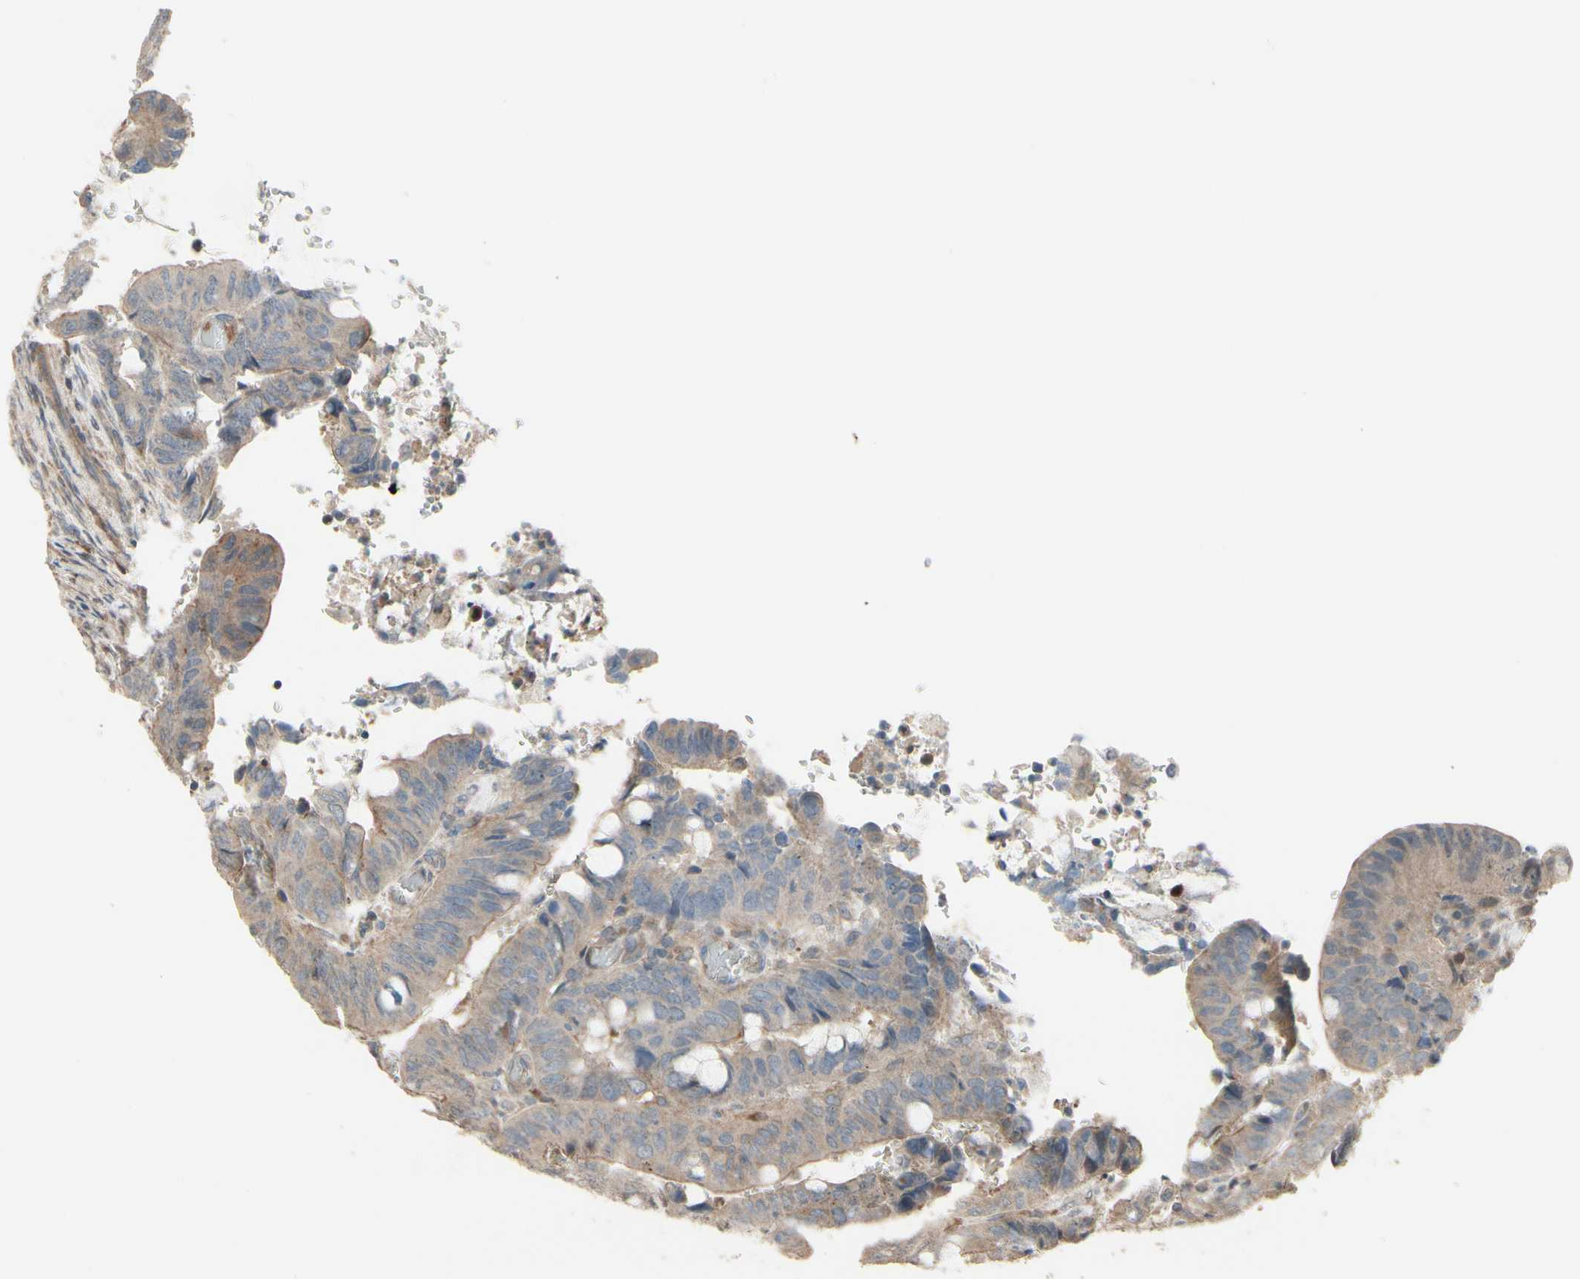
{"staining": {"intensity": "weak", "quantity": ">75%", "location": "cytoplasmic/membranous"}, "tissue": "colorectal cancer", "cell_type": "Tumor cells", "image_type": "cancer", "snomed": [{"axis": "morphology", "description": "Normal tissue, NOS"}, {"axis": "morphology", "description": "Adenocarcinoma, NOS"}, {"axis": "topography", "description": "Rectum"}, {"axis": "topography", "description": "Peripheral nerve tissue"}], "caption": "The immunohistochemical stain labels weak cytoplasmic/membranous positivity in tumor cells of colorectal cancer tissue.", "gene": "CSF1R", "patient": {"sex": "male", "age": 92}}